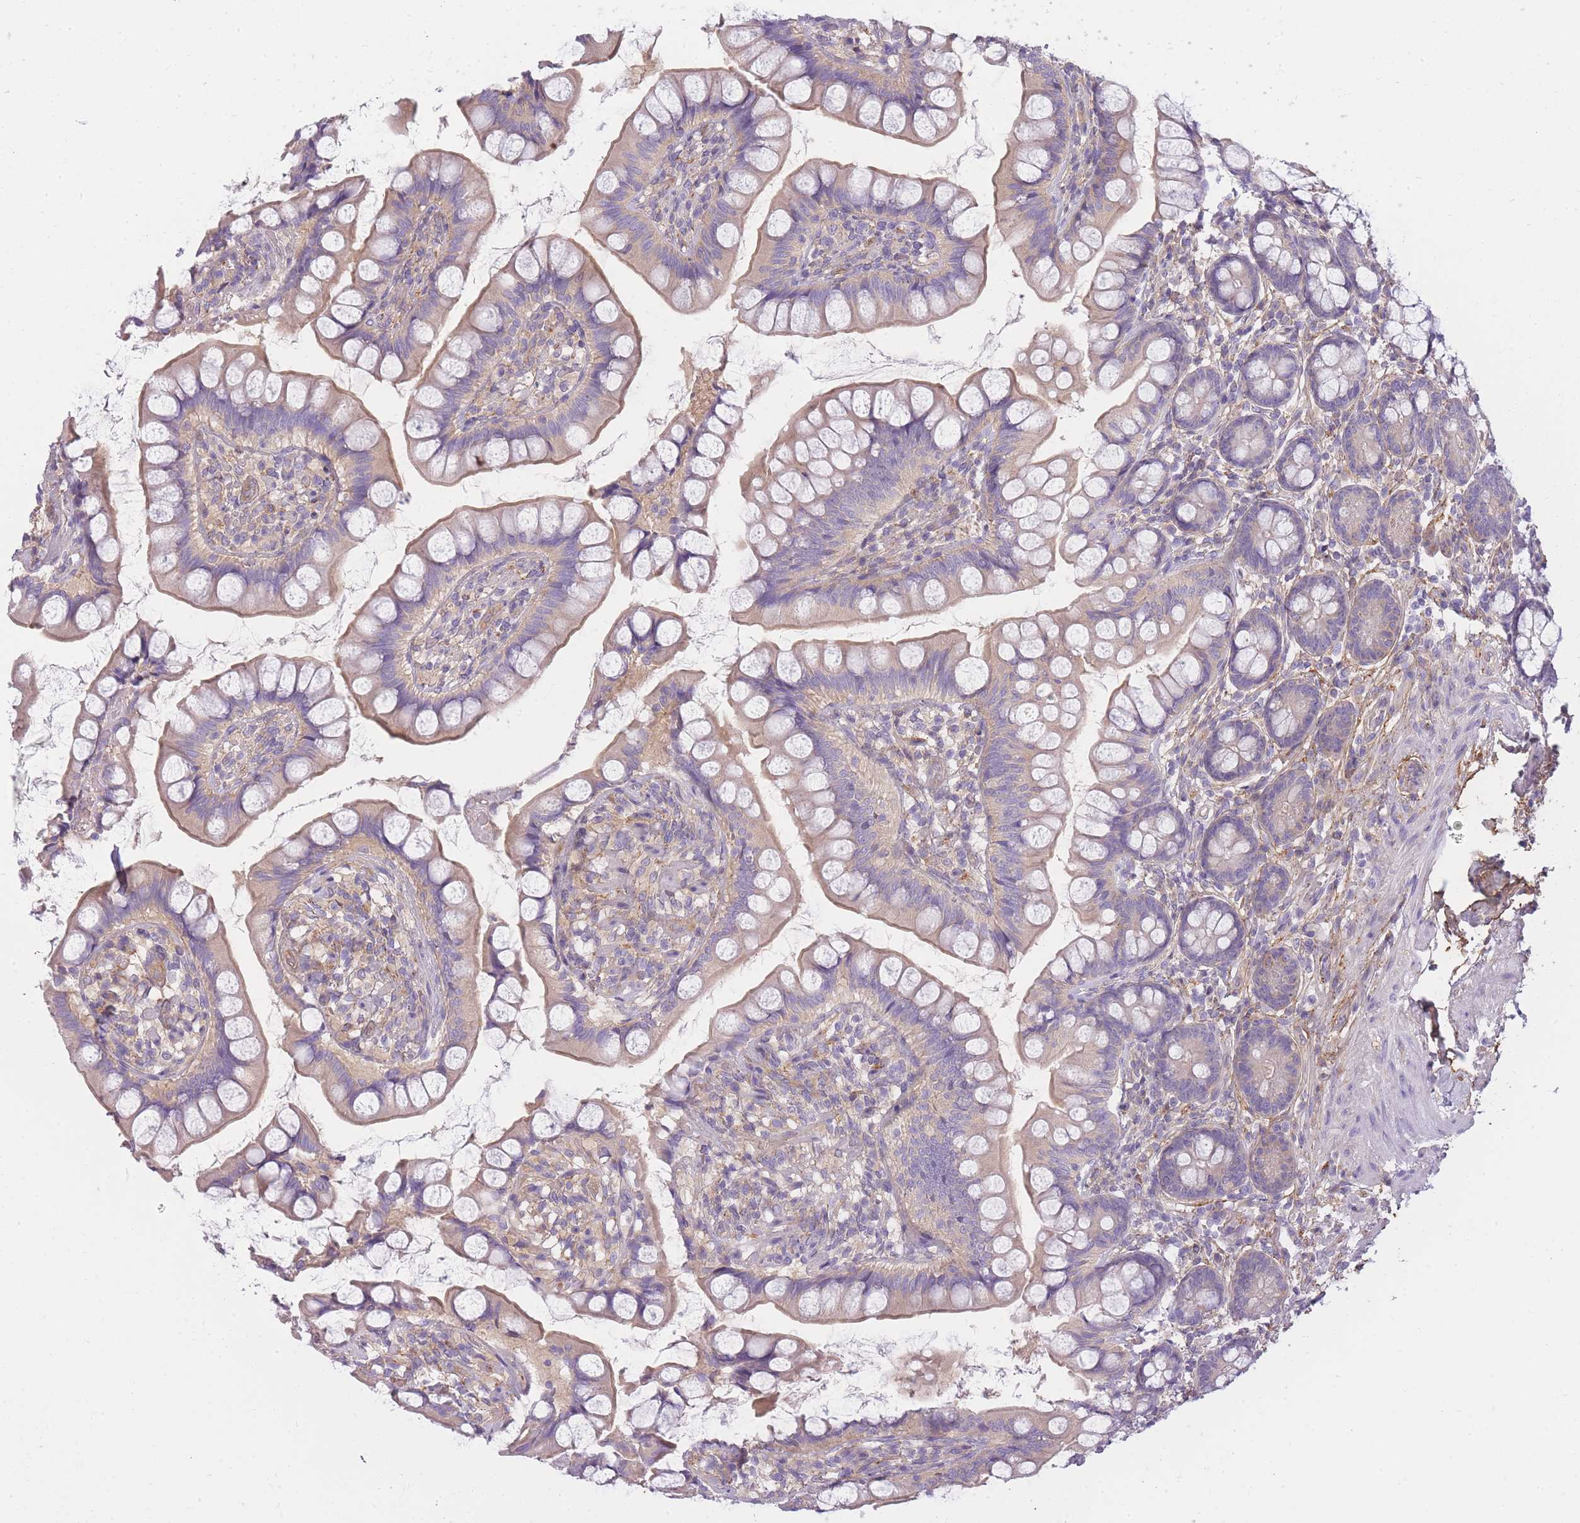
{"staining": {"intensity": "moderate", "quantity": "25%-75%", "location": "cytoplasmic/membranous"}, "tissue": "small intestine", "cell_type": "Glandular cells", "image_type": "normal", "snomed": [{"axis": "morphology", "description": "Normal tissue, NOS"}, {"axis": "topography", "description": "Small intestine"}], "caption": "Small intestine was stained to show a protein in brown. There is medium levels of moderate cytoplasmic/membranous positivity in about 25%-75% of glandular cells.", "gene": "AP3M1", "patient": {"sex": "male", "age": 70}}